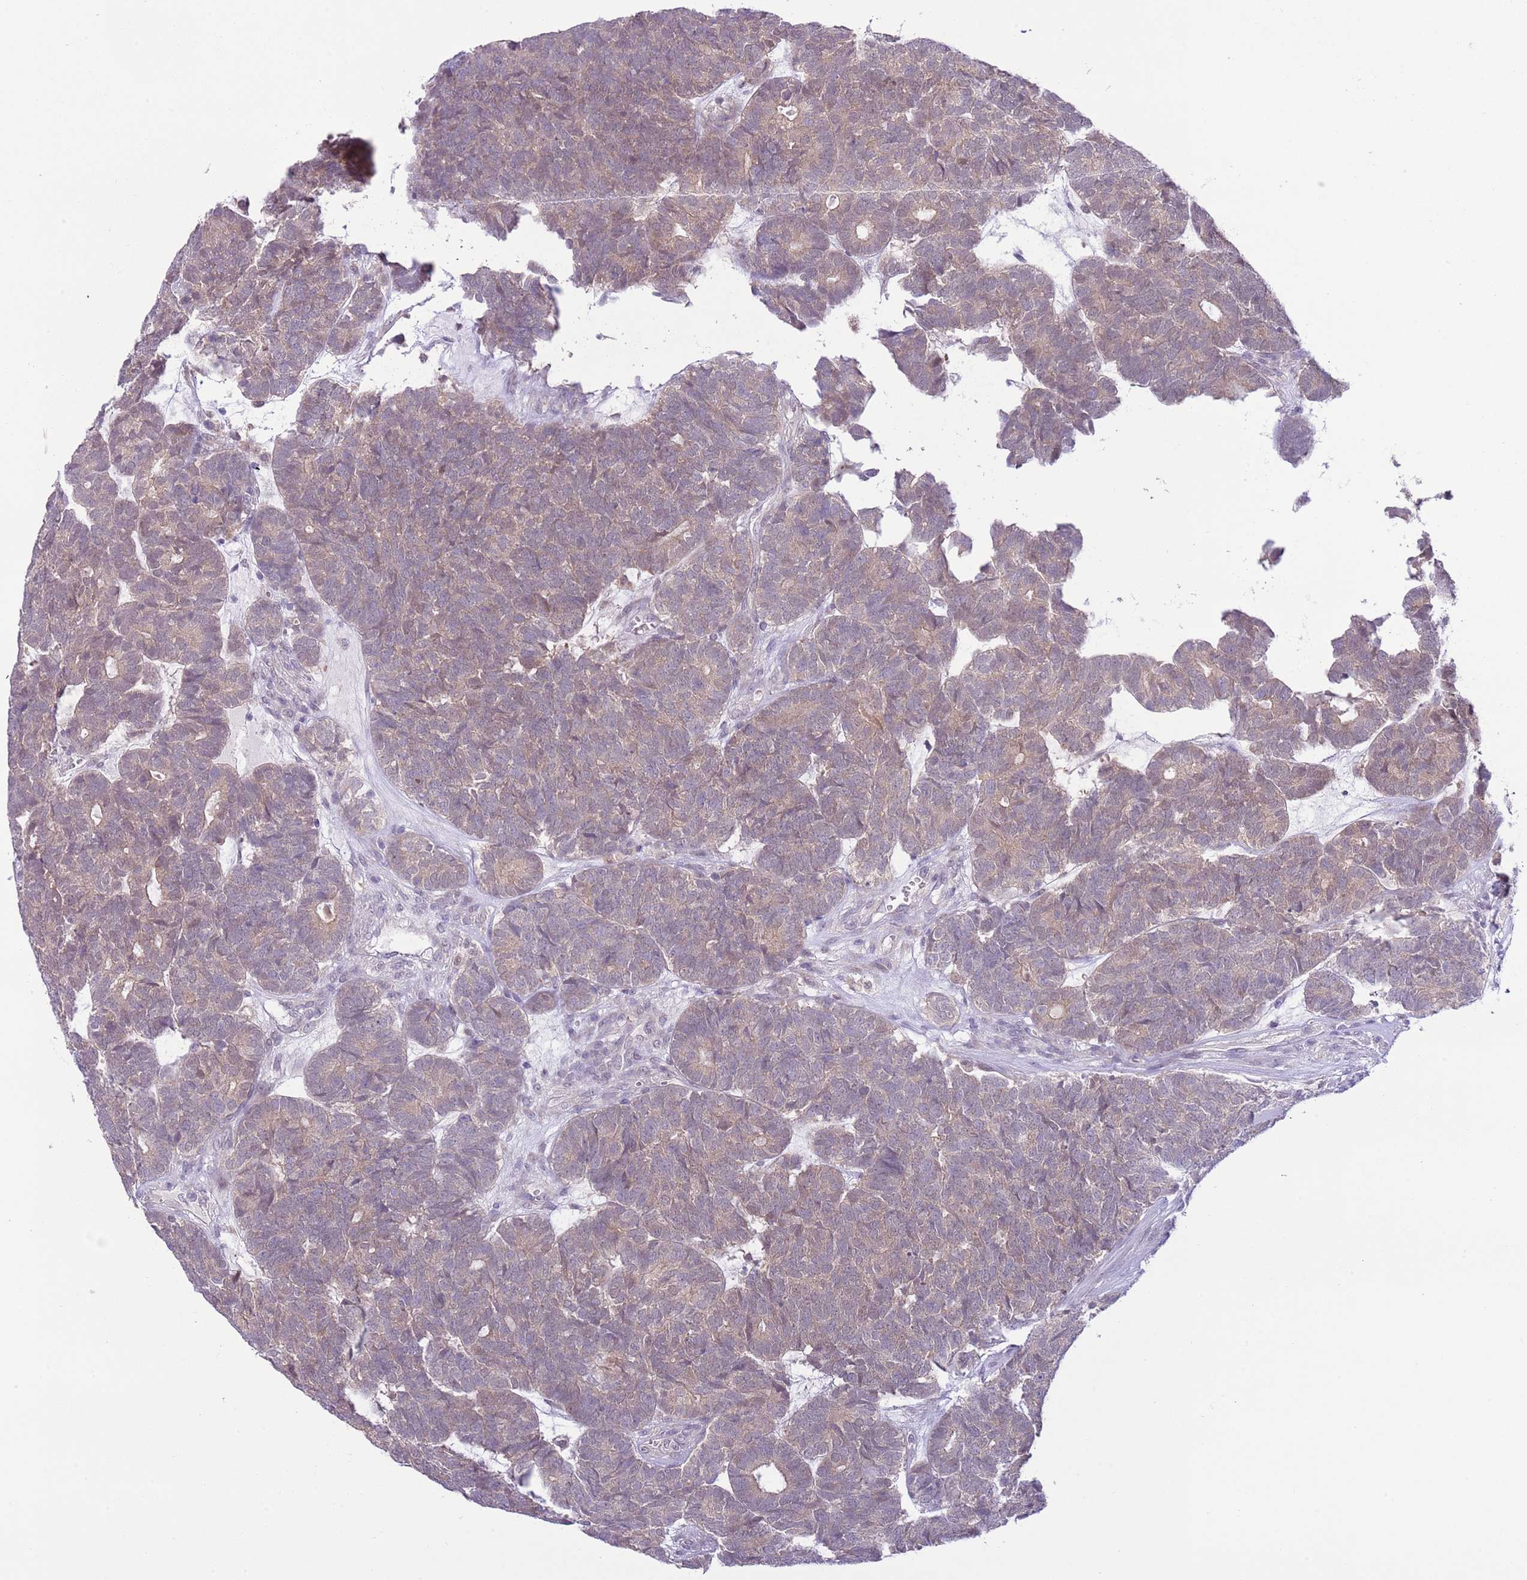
{"staining": {"intensity": "weak", "quantity": ">75%", "location": "cytoplasmic/membranous"}, "tissue": "head and neck cancer", "cell_type": "Tumor cells", "image_type": "cancer", "snomed": [{"axis": "morphology", "description": "Adenocarcinoma, NOS"}, {"axis": "topography", "description": "Head-Neck"}], "caption": "This photomicrograph demonstrates IHC staining of human adenocarcinoma (head and neck), with low weak cytoplasmic/membranous staining in about >75% of tumor cells.", "gene": "GALK2", "patient": {"sex": "female", "age": 81}}